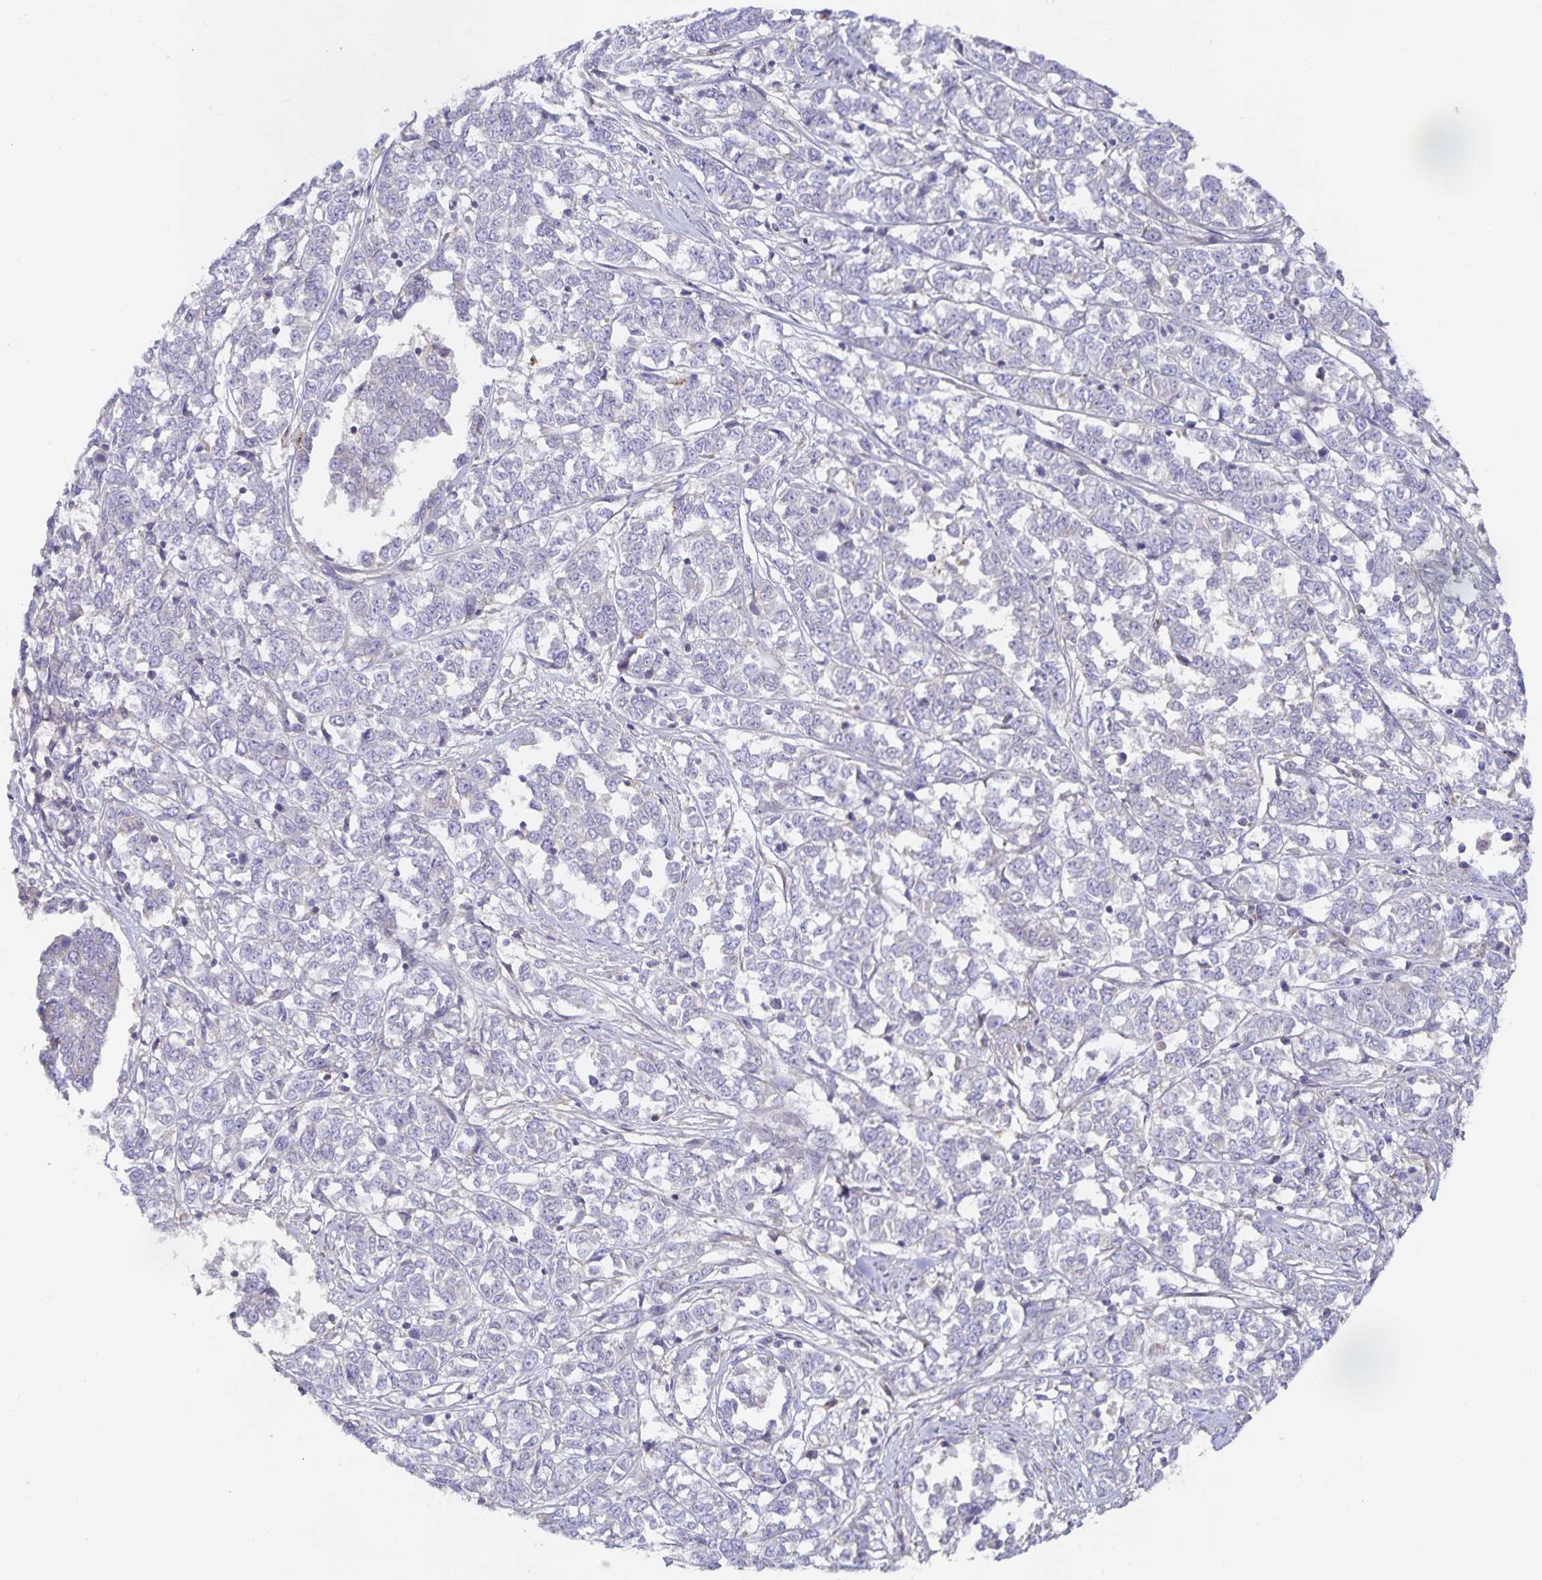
{"staining": {"intensity": "negative", "quantity": "none", "location": "none"}, "tissue": "melanoma", "cell_type": "Tumor cells", "image_type": "cancer", "snomed": [{"axis": "morphology", "description": "Malignant melanoma, NOS"}, {"axis": "topography", "description": "Skin"}], "caption": "Tumor cells are negative for protein expression in human melanoma.", "gene": "METTL22", "patient": {"sex": "female", "age": 72}}